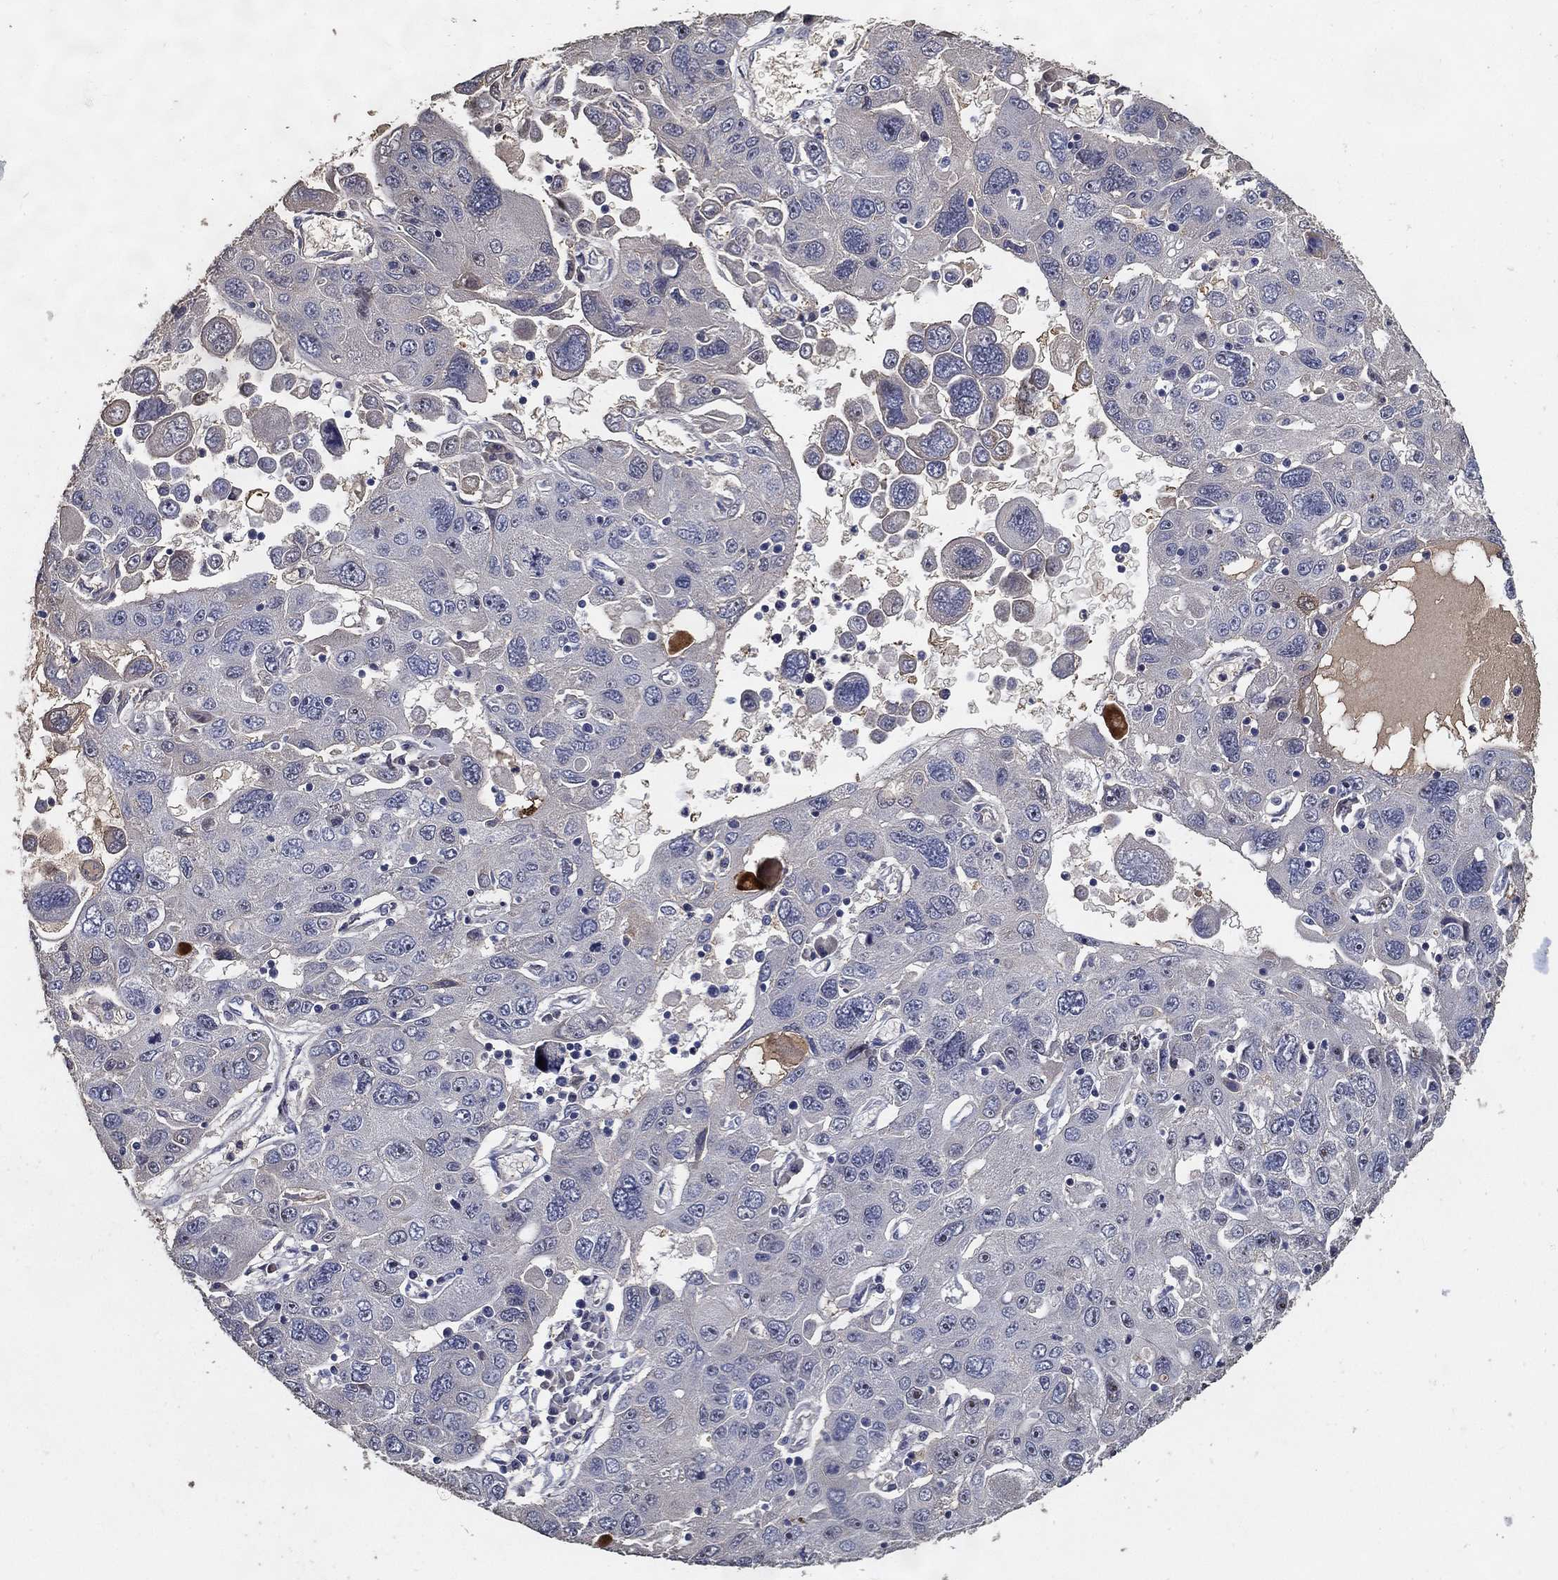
{"staining": {"intensity": "negative", "quantity": "none", "location": "none"}, "tissue": "stomach cancer", "cell_type": "Tumor cells", "image_type": "cancer", "snomed": [{"axis": "morphology", "description": "Adenocarcinoma, NOS"}, {"axis": "topography", "description": "Stomach"}], "caption": "An IHC photomicrograph of stomach cancer is shown. There is no staining in tumor cells of stomach cancer.", "gene": "EFNA1", "patient": {"sex": "male", "age": 56}}